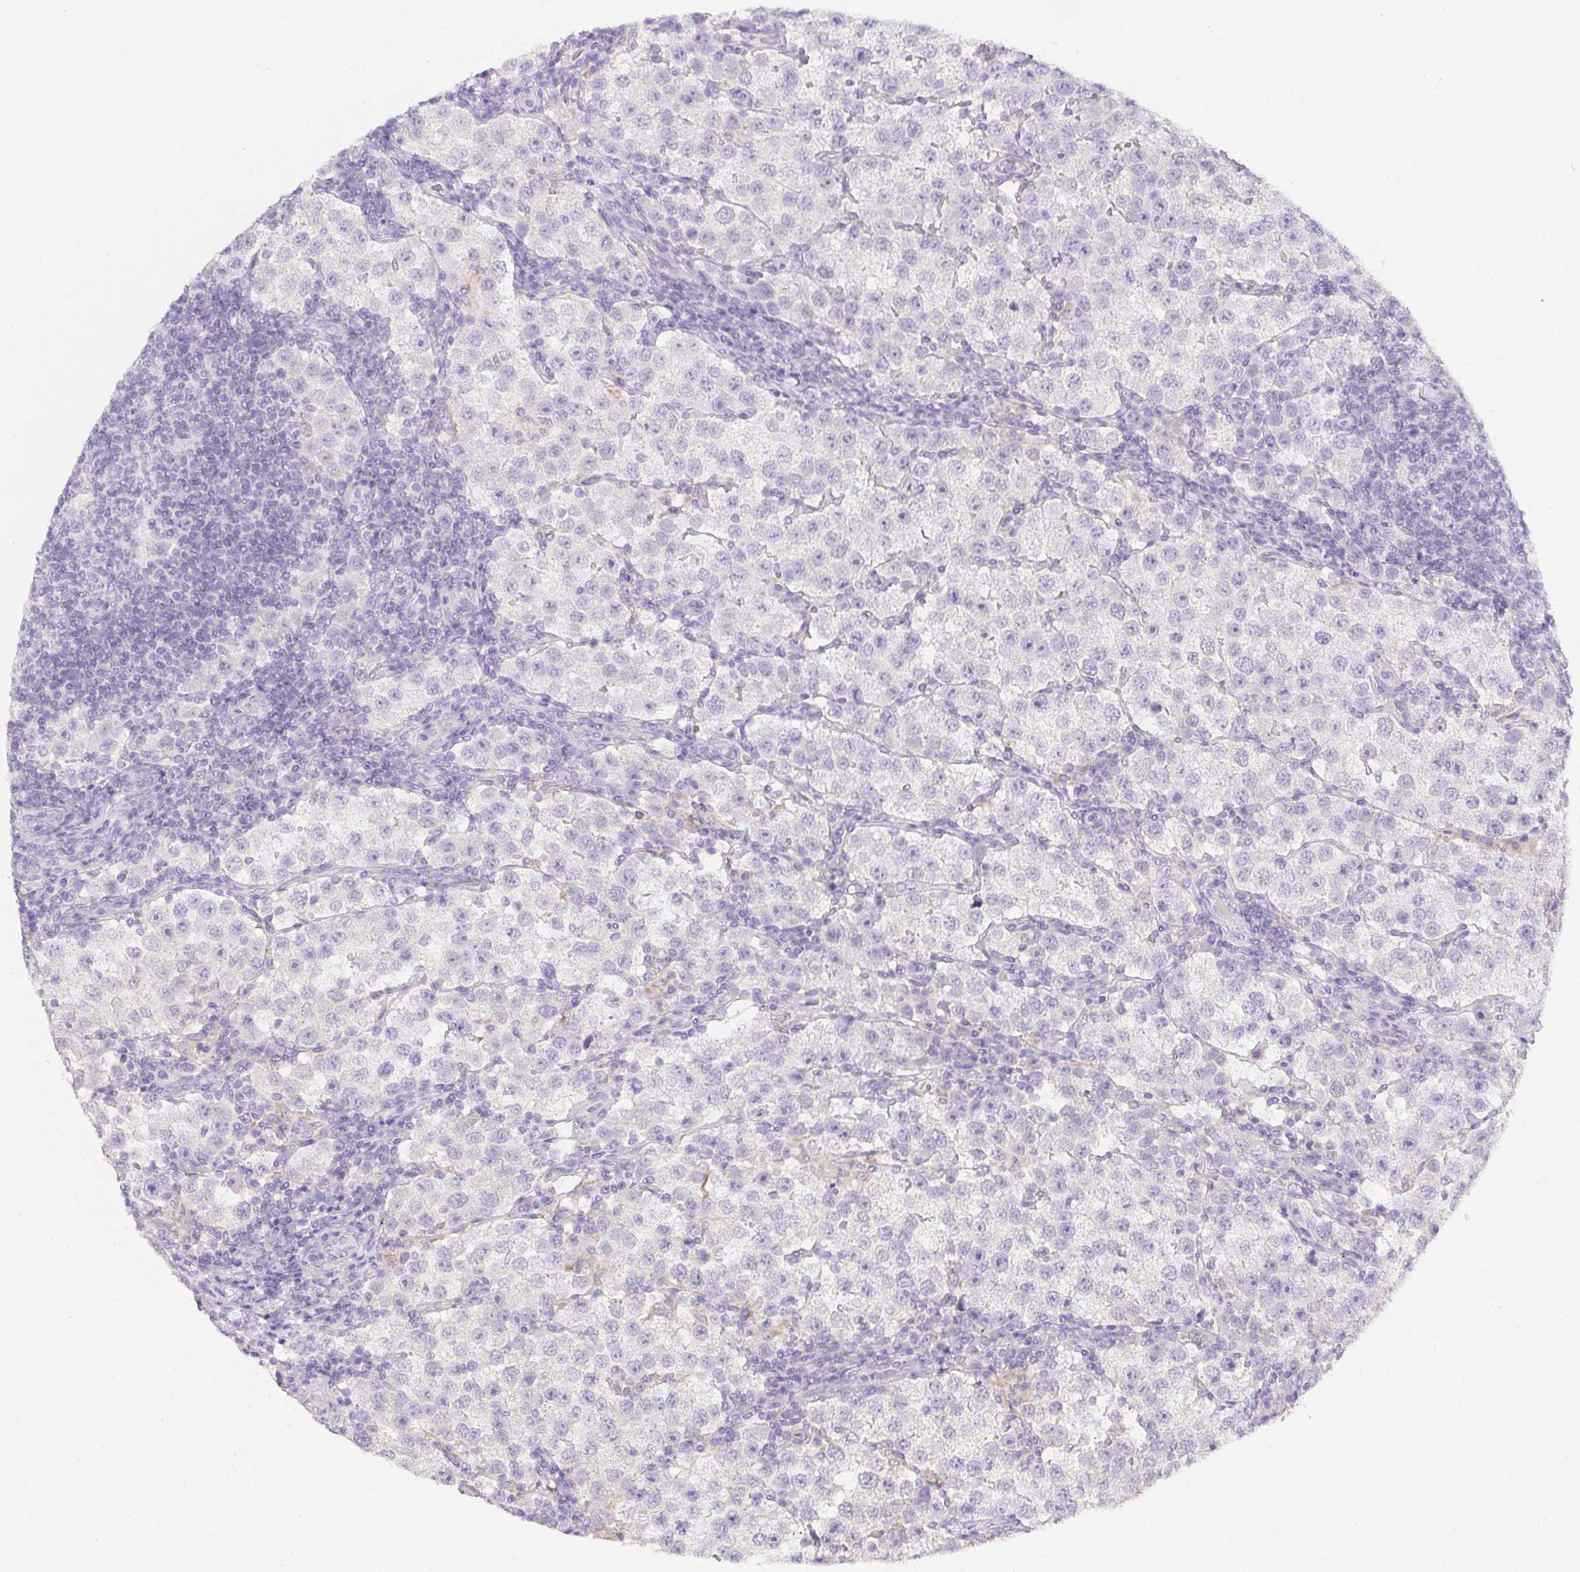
{"staining": {"intensity": "negative", "quantity": "none", "location": "none"}, "tissue": "testis cancer", "cell_type": "Tumor cells", "image_type": "cancer", "snomed": [{"axis": "morphology", "description": "Seminoma, NOS"}, {"axis": "topography", "description": "Testis"}], "caption": "Immunohistochemical staining of testis cancer demonstrates no significant staining in tumor cells.", "gene": "DCD", "patient": {"sex": "male", "age": 37}}